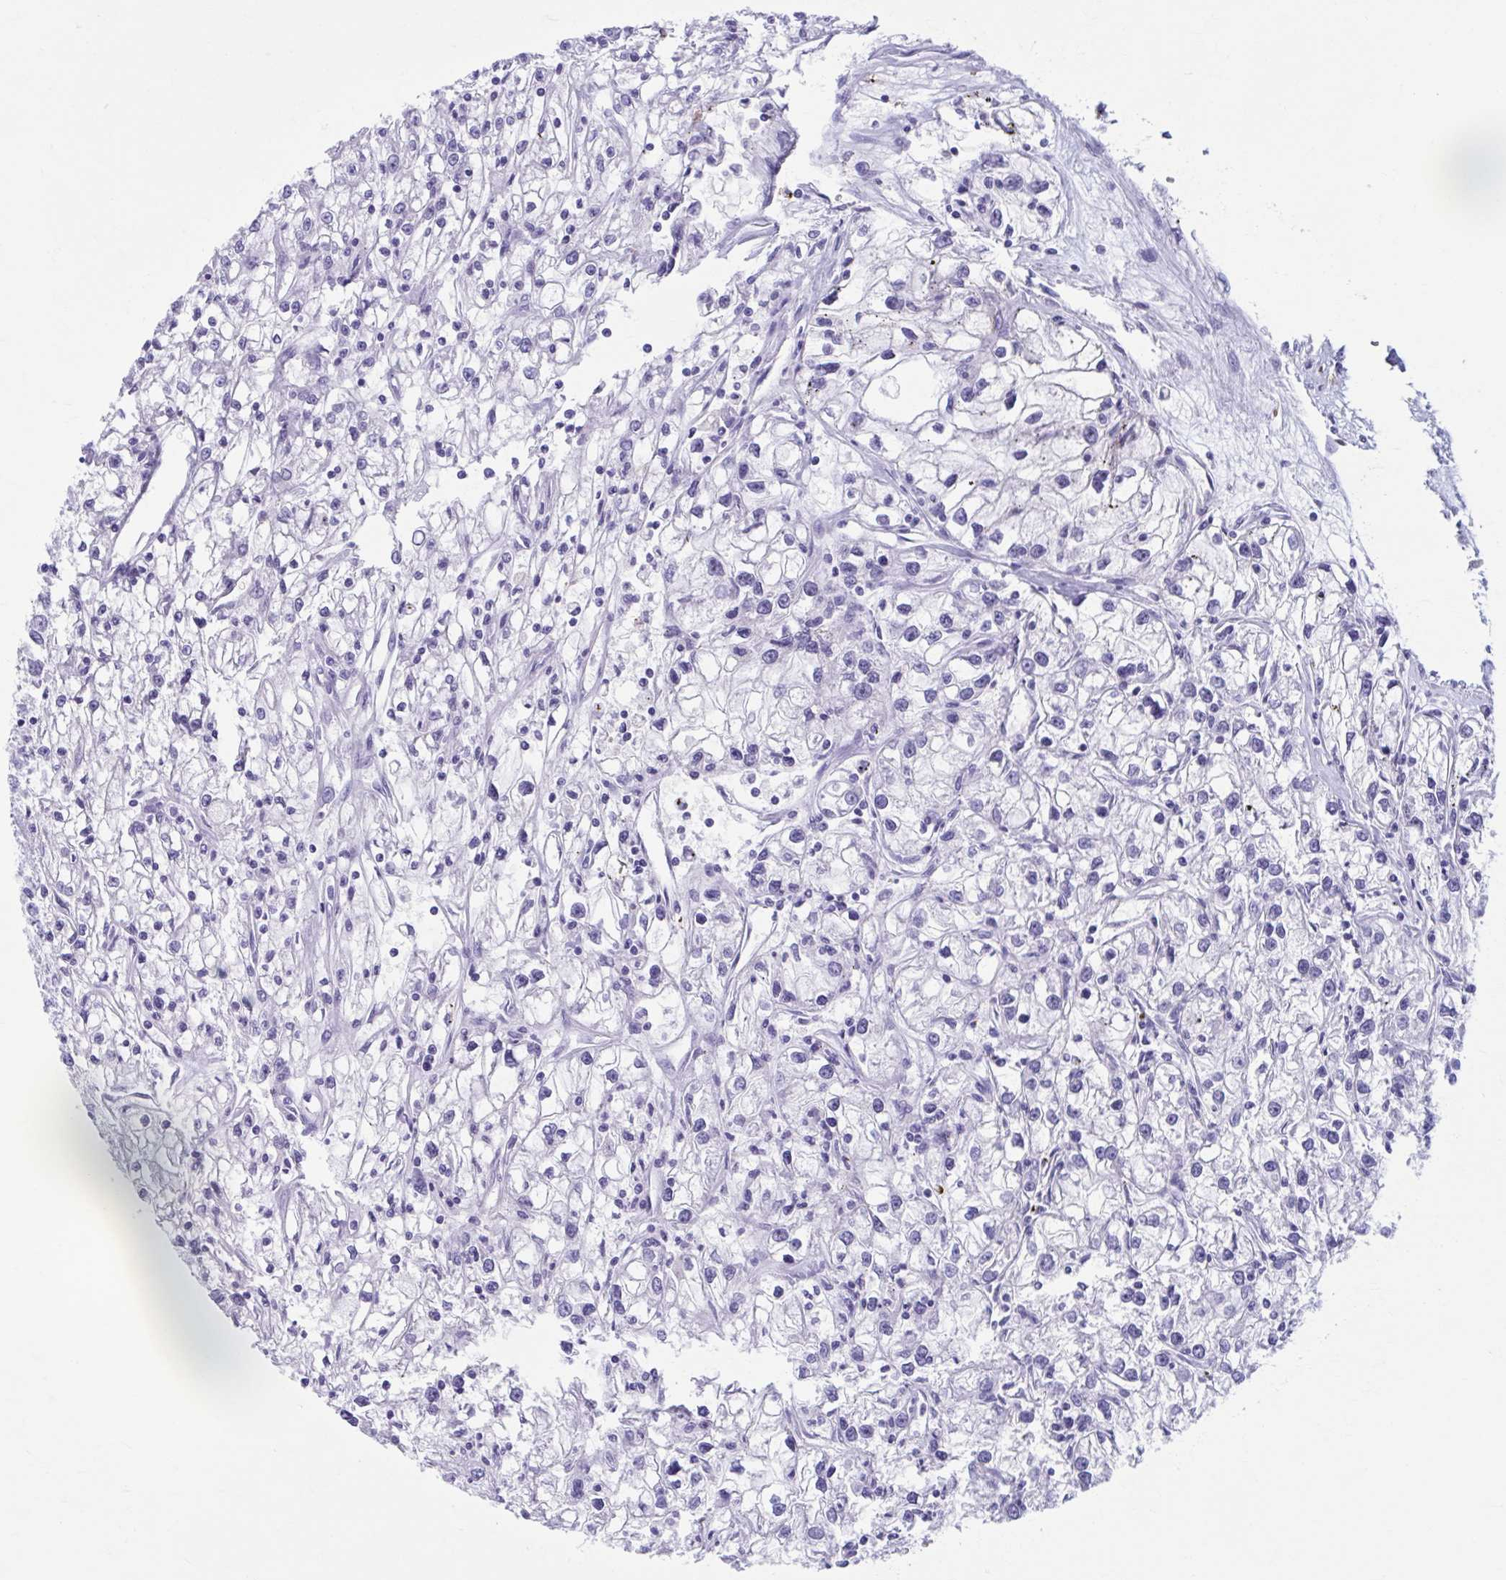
{"staining": {"intensity": "negative", "quantity": "none", "location": "none"}, "tissue": "renal cancer", "cell_type": "Tumor cells", "image_type": "cancer", "snomed": [{"axis": "morphology", "description": "Adenocarcinoma, NOS"}, {"axis": "topography", "description": "Kidney"}], "caption": "Tumor cells show no significant expression in adenocarcinoma (renal). Brightfield microscopy of IHC stained with DAB (brown) and hematoxylin (blue), captured at high magnification.", "gene": "KCNE2", "patient": {"sex": "female", "age": 59}}